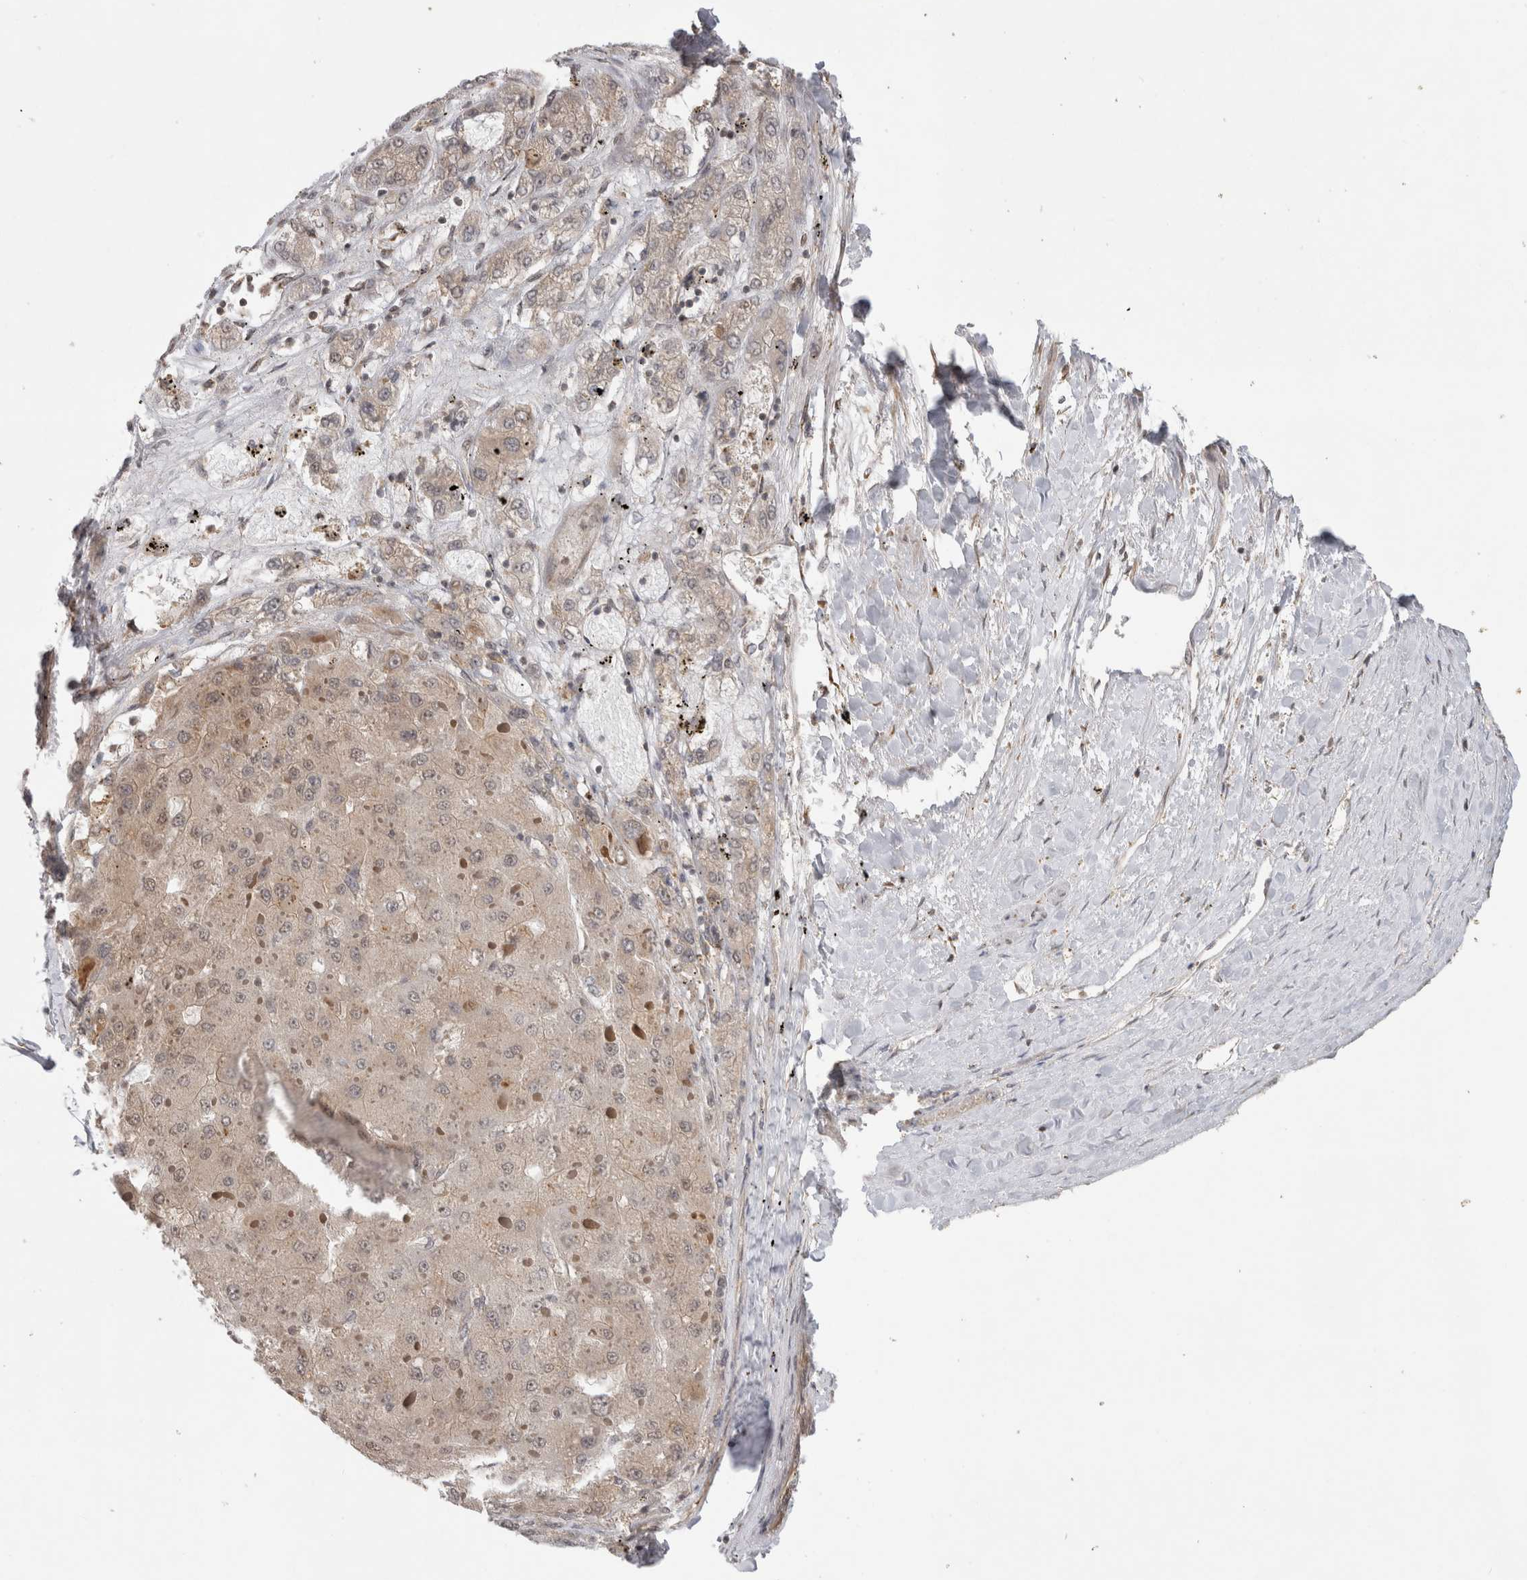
{"staining": {"intensity": "weak", "quantity": "<25%", "location": "cytoplasmic/membranous,nuclear"}, "tissue": "liver cancer", "cell_type": "Tumor cells", "image_type": "cancer", "snomed": [{"axis": "morphology", "description": "Carcinoma, Hepatocellular, NOS"}, {"axis": "topography", "description": "Liver"}], "caption": "High power microscopy histopathology image of an immunohistochemistry (IHC) image of liver cancer (hepatocellular carcinoma), revealing no significant expression in tumor cells.", "gene": "PARP6", "patient": {"sex": "female", "age": 73}}